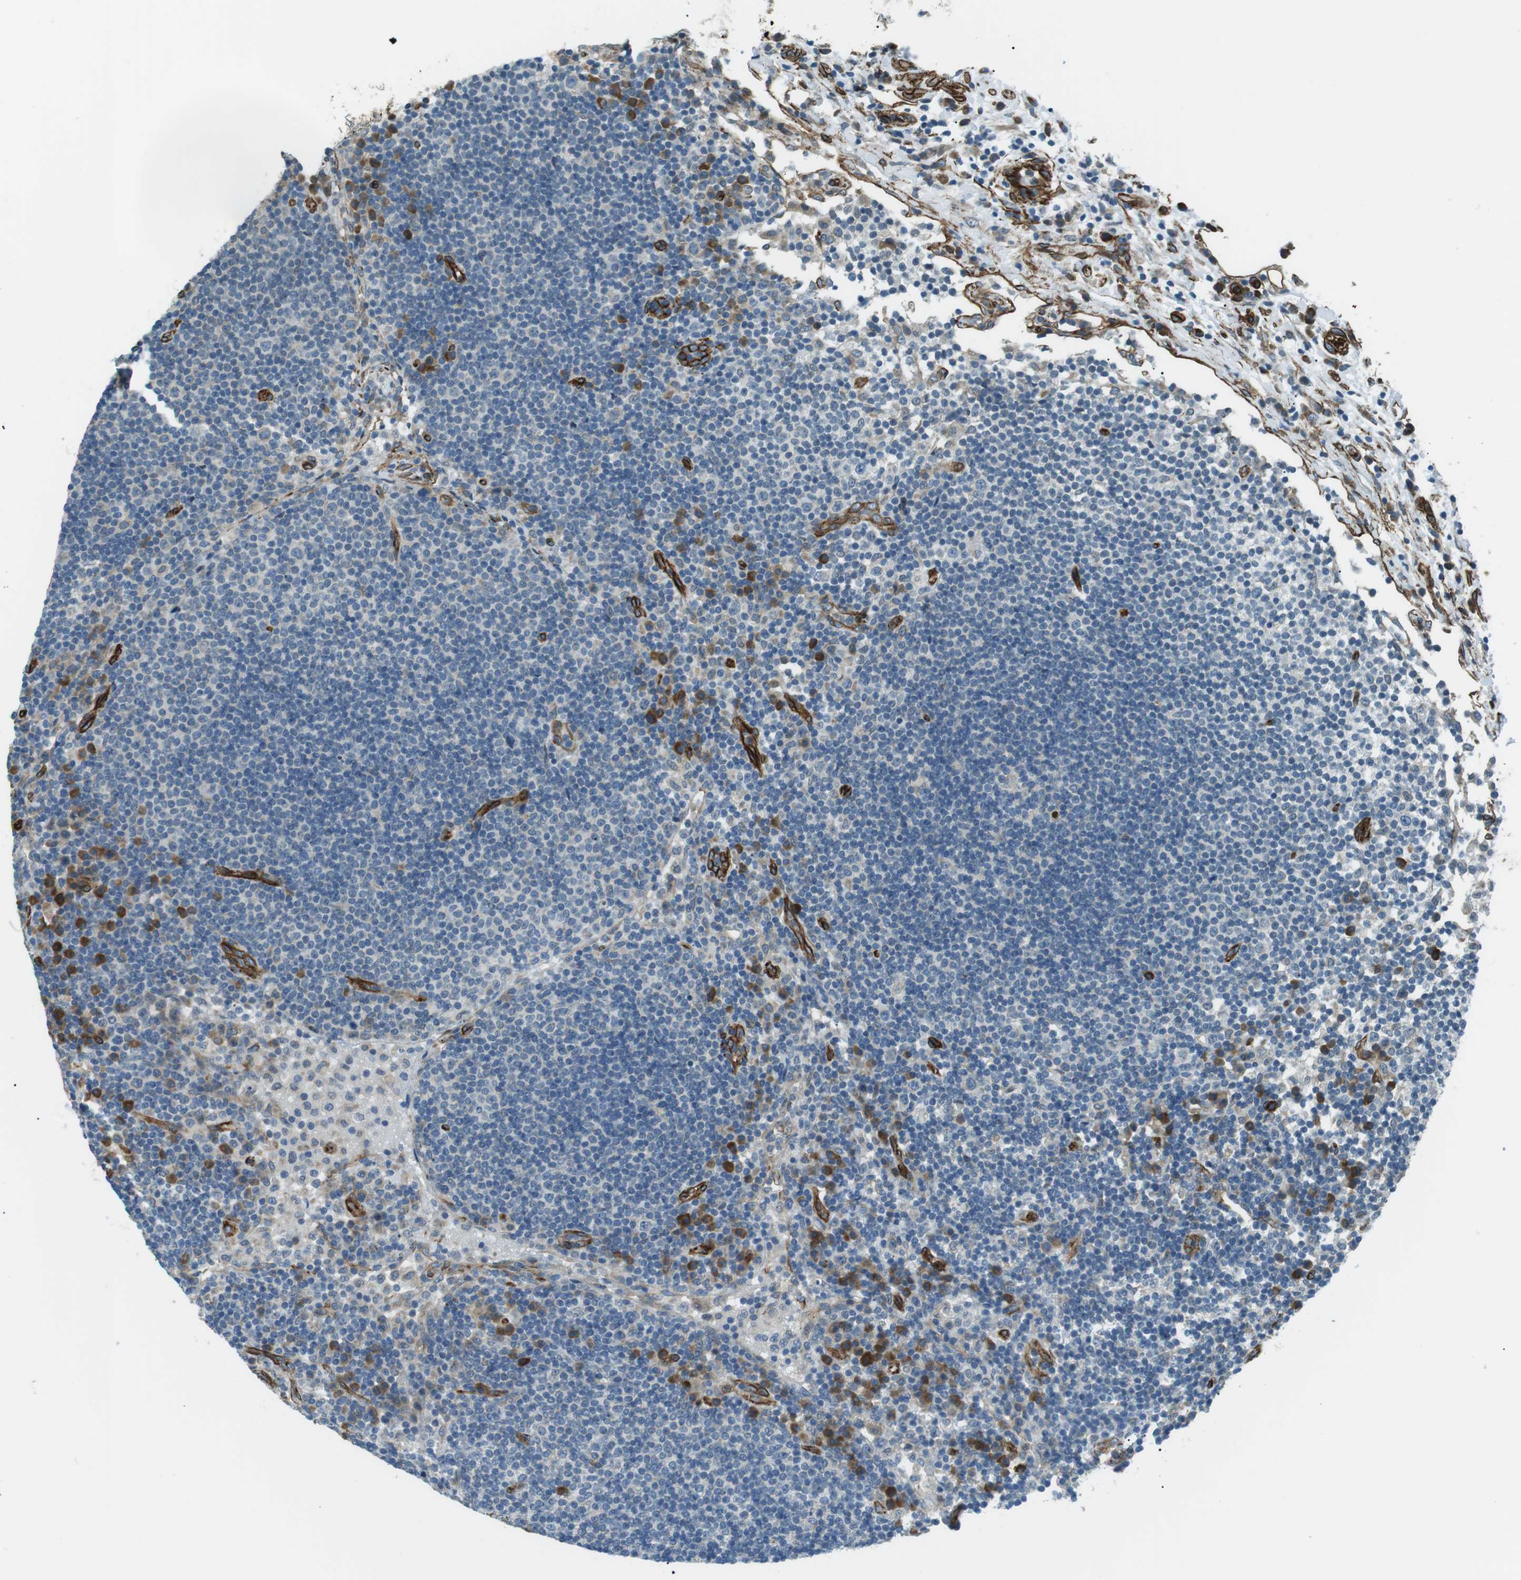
{"staining": {"intensity": "negative", "quantity": "none", "location": "none"}, "tissue": "lymph node", "cell_type": "Germinal center cells", "image_type": "normal", "snomed": [{"axis": "morphology", "description": "Normal tissue, NOS"}, {"axis": "topography", "description": "Lymph node"}], "caption": "A micrograph of lymph node stained for a protein demonstrates no brown staining in germinal center cells. (Stains: DAB (3,3'-diaminobenzidine) immunohistochemistry (IHC) with hematoxylin counter stain, Microscopy: brightfield microscopy at high magnification).", "gene": "ODR4", "patient": {"sex": "female", "age": 53}}